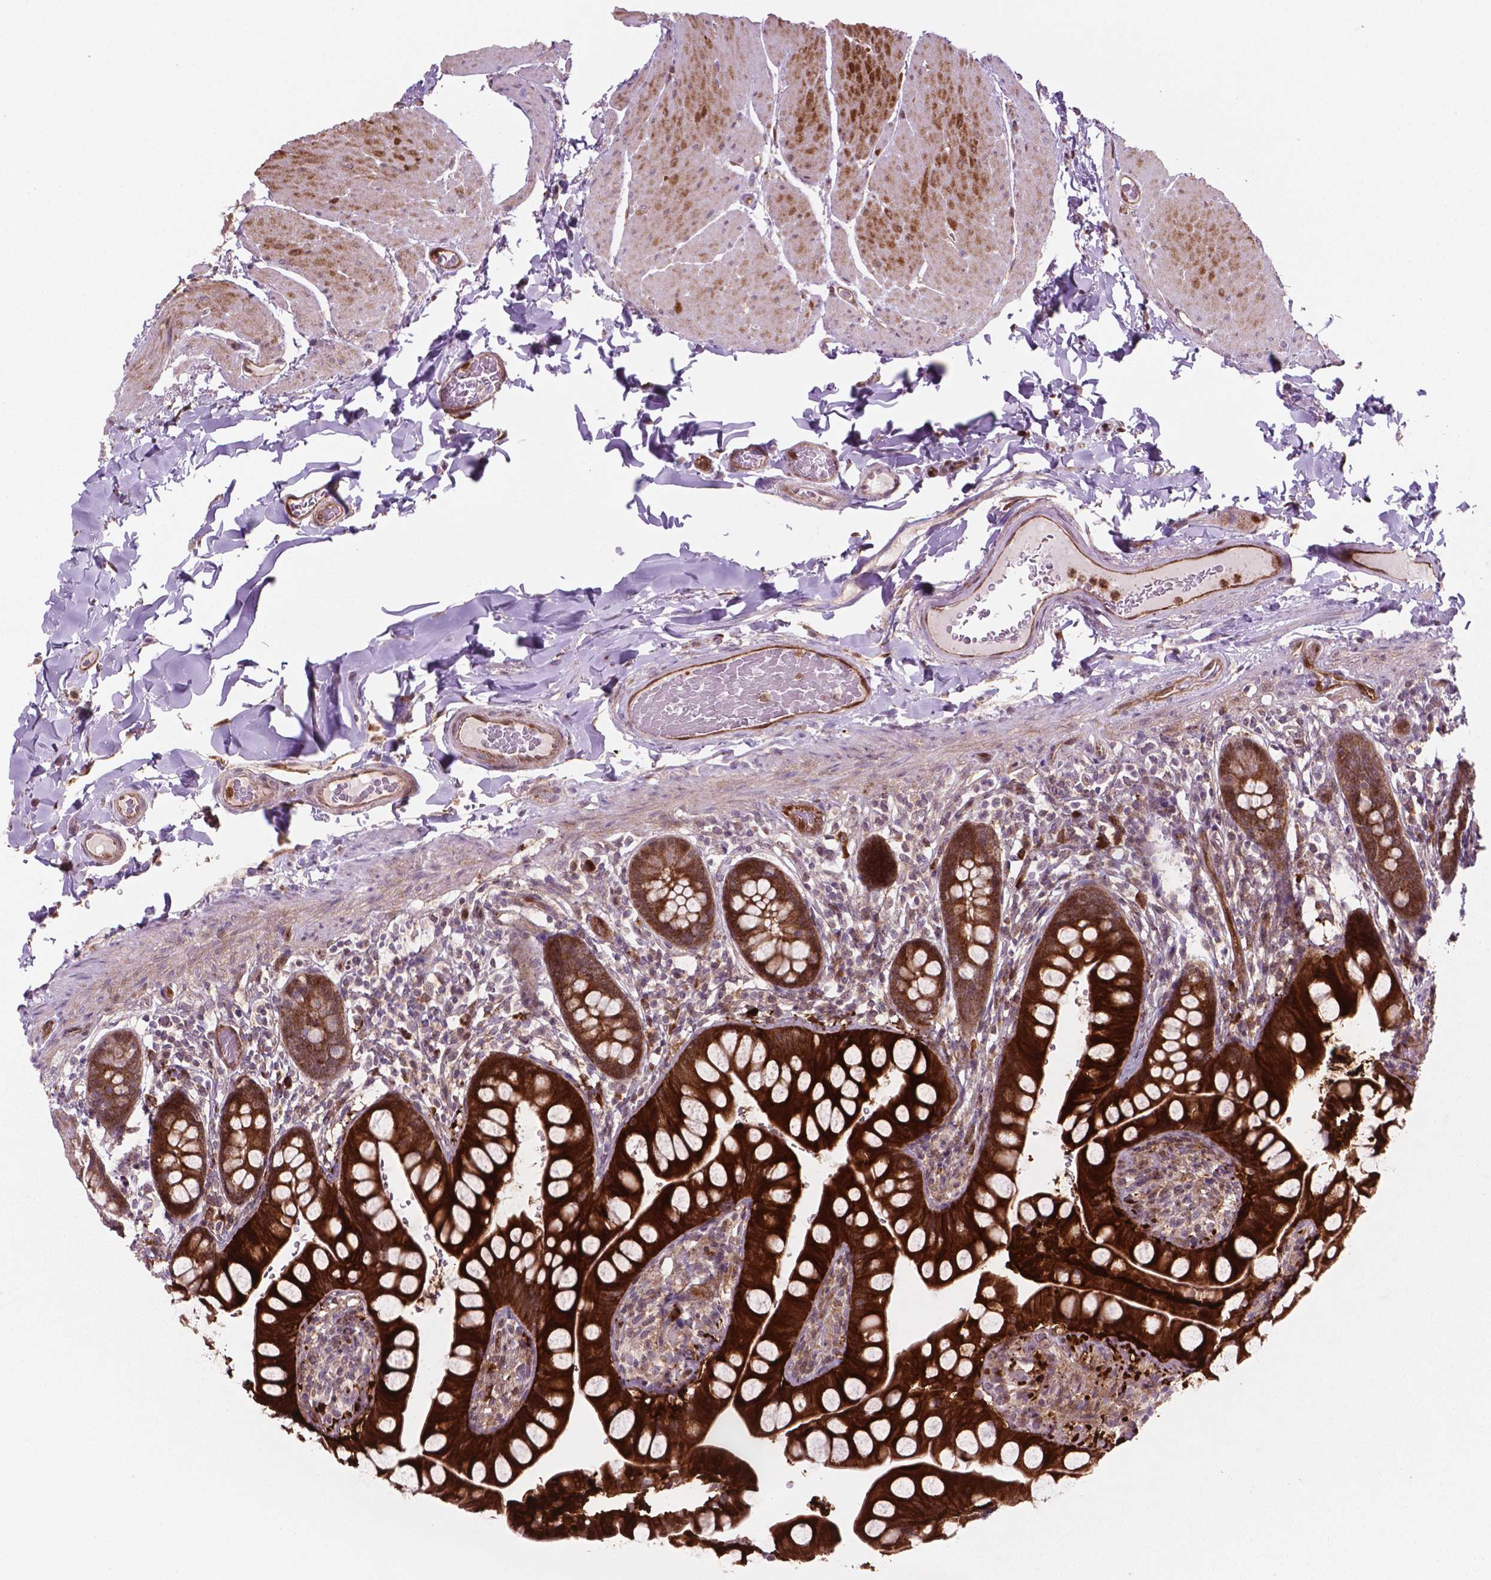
{"staining": {"intensity": "strong", "quantity": ">75%", "location": "cytoplasmic/membranous"}, "tissue": "small intestine", "cell_type": "Glandular cells", "image_type": "normal", "snomed": [{"axis": "morphology", "description": "Normal tissue, NOS"}, {"axis": "topography", "description": "Small intestine"}], "caption": "Human small intestine stained for a protein (brown) exhibits strong cytoplasmic/membranous positive positivity in about >75% of glandular cells.", "gene": "LDHA", "patient": {"sex": "male", "age": 70}}